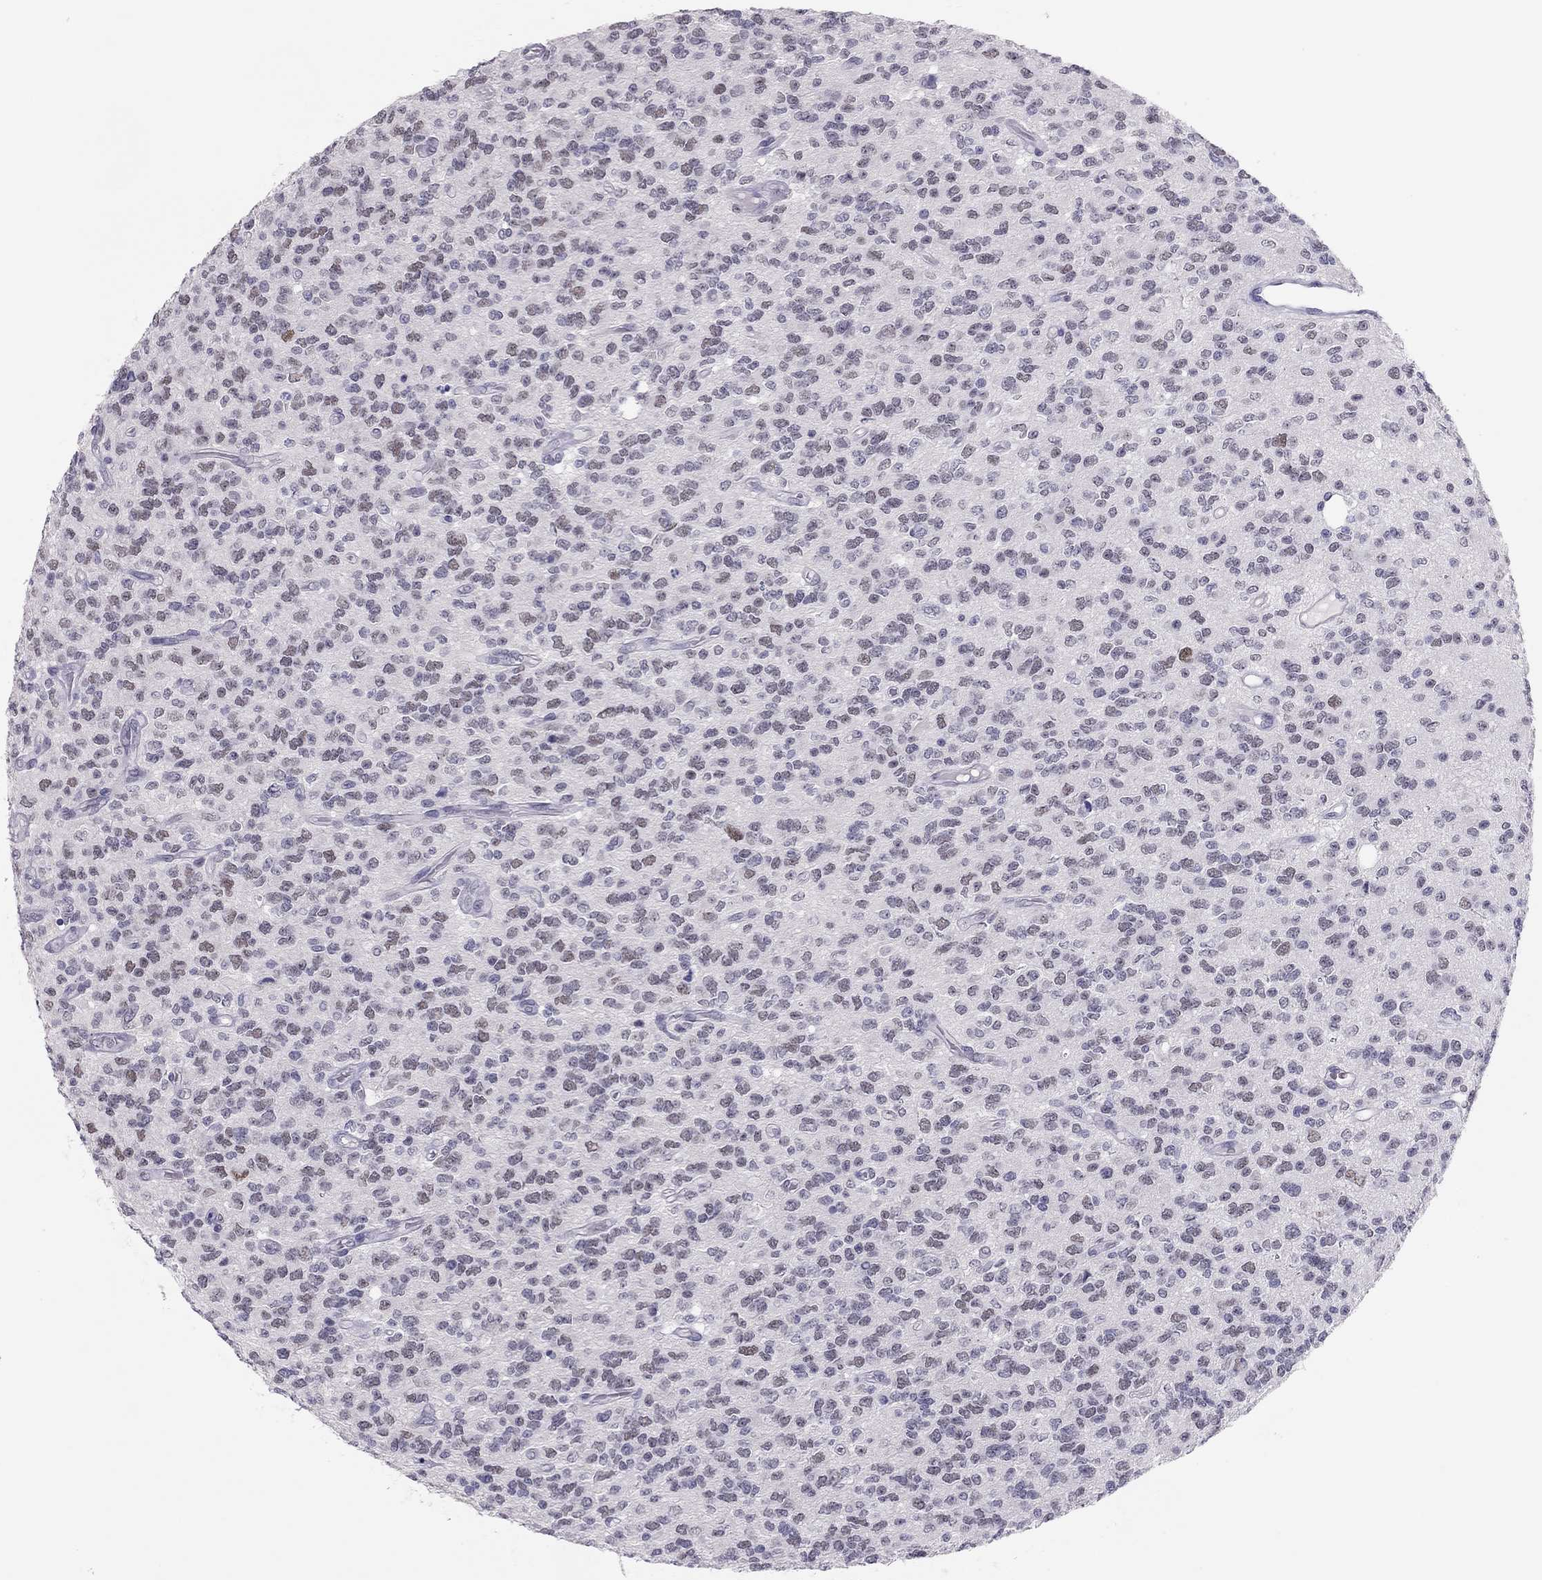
{"staining": {"intensity": "negative", "quantity": "none", "location": "none"}, "tissue": "glioma", "cell_type": "Tumor cells", "image_type": "cancer", "snomed": [{"axis": "morphology", "description": "Glioma, malignant, Low grade"}, {"axis": "topography", "description": "Brain"}], "caption": "High magnification brightfield microscopy of glioma stained with DAB (brown) and counterstained with hematoxylin (blue): tumor cells show no significant staining.", "gene": "PHOX2A", "patient": {"sex": "female", "age": 45}}